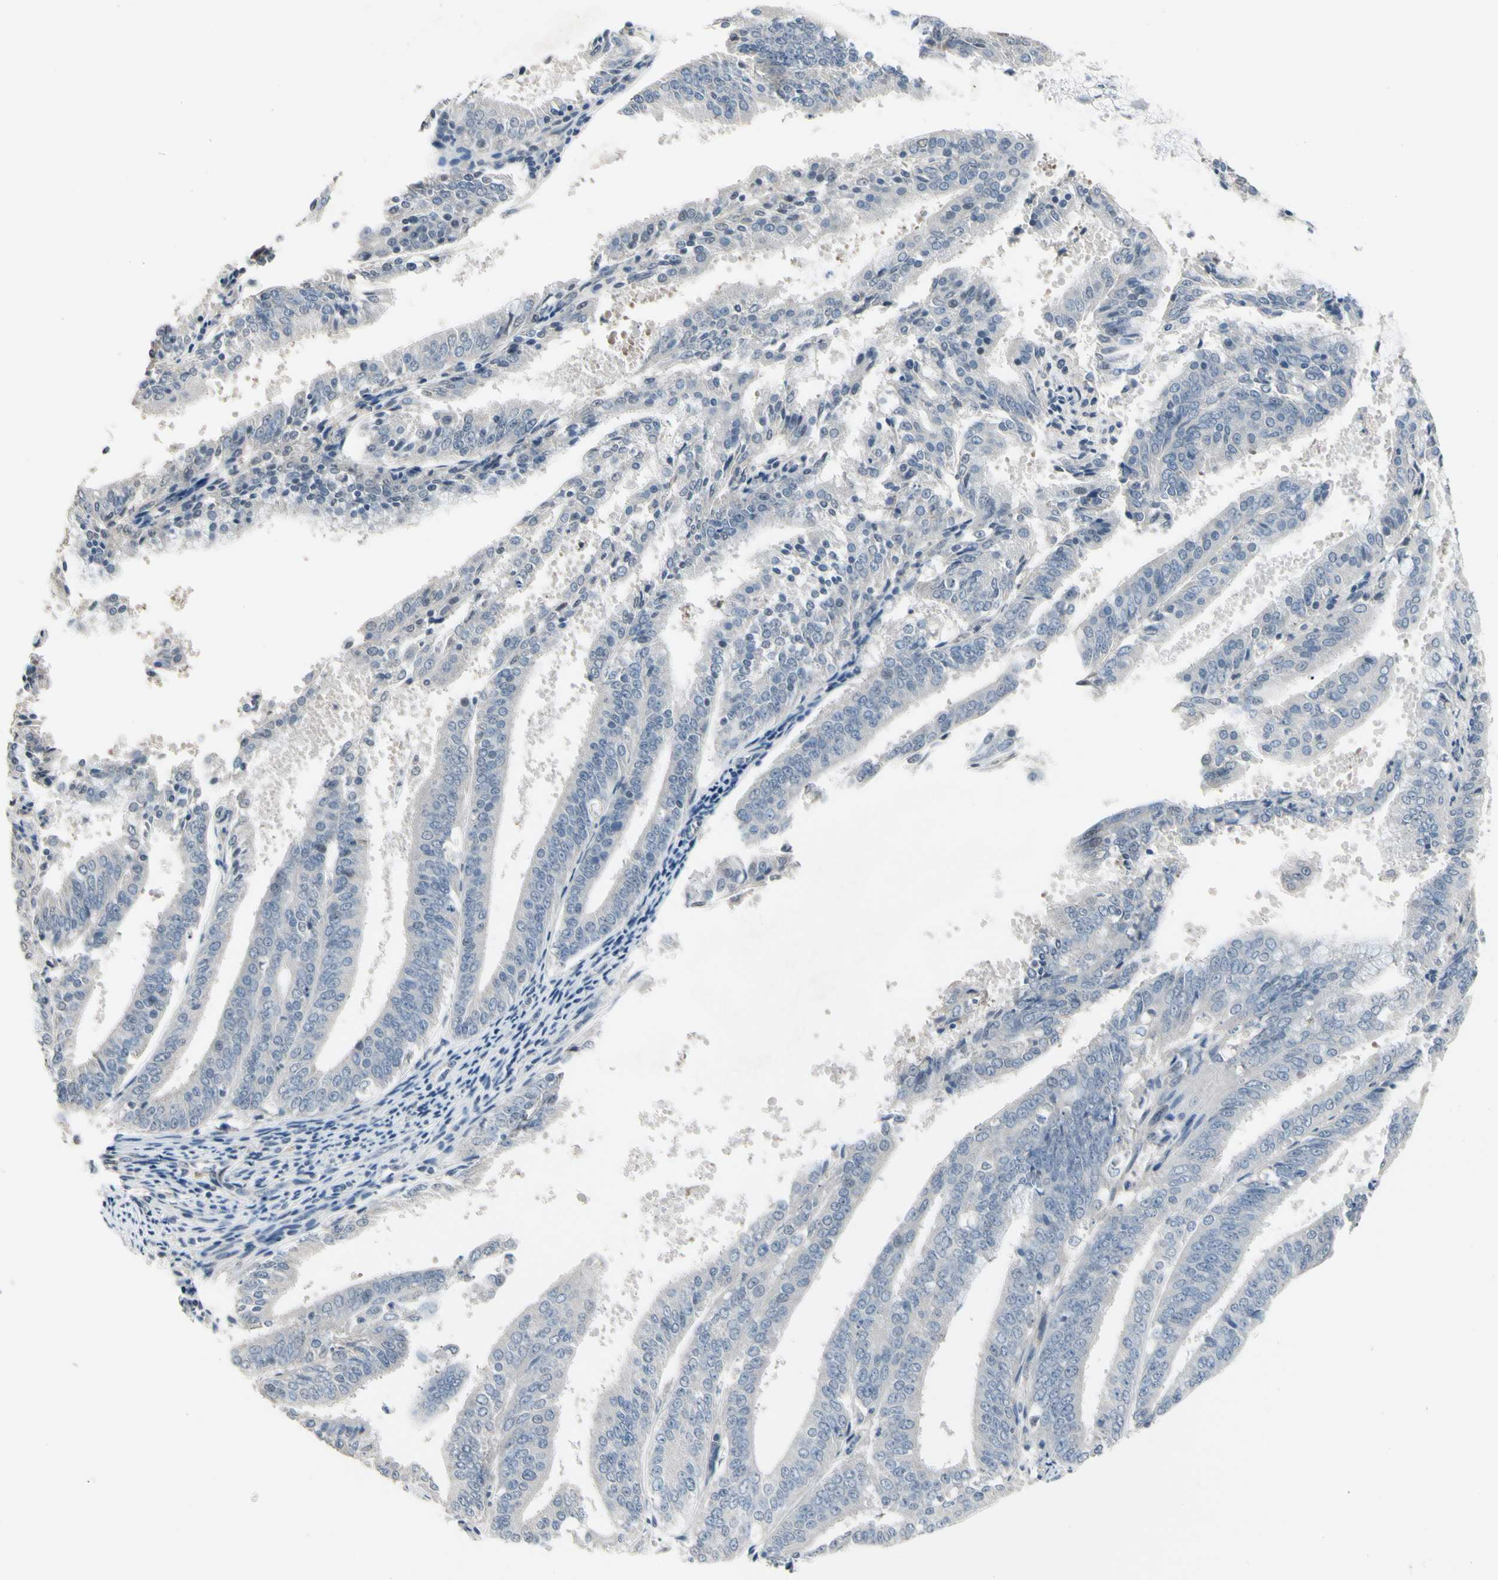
{"staining": {"intensity": "negative", "quantity": "none", "location": "none"}, "tissue": "endometrial cancer", "cell_type": "Tumor cells", "image_type": "cancer", "snomed": [{"axis": "morphology", "description": "Adenocarcinoma, NOS"}, {"axis": "topography", "description": "Endometrium"}], "caption": "High magnification brightfield microscopy of adenocarcinoma (endometrial) stained with DAB (3,3'-diaminobenzidine) (brown) and counterstained with hematoxylin (blue): tumor cells show no significant positivity.", "gene": "SV2A", "patient": {"sex": "female", "age": 63}}